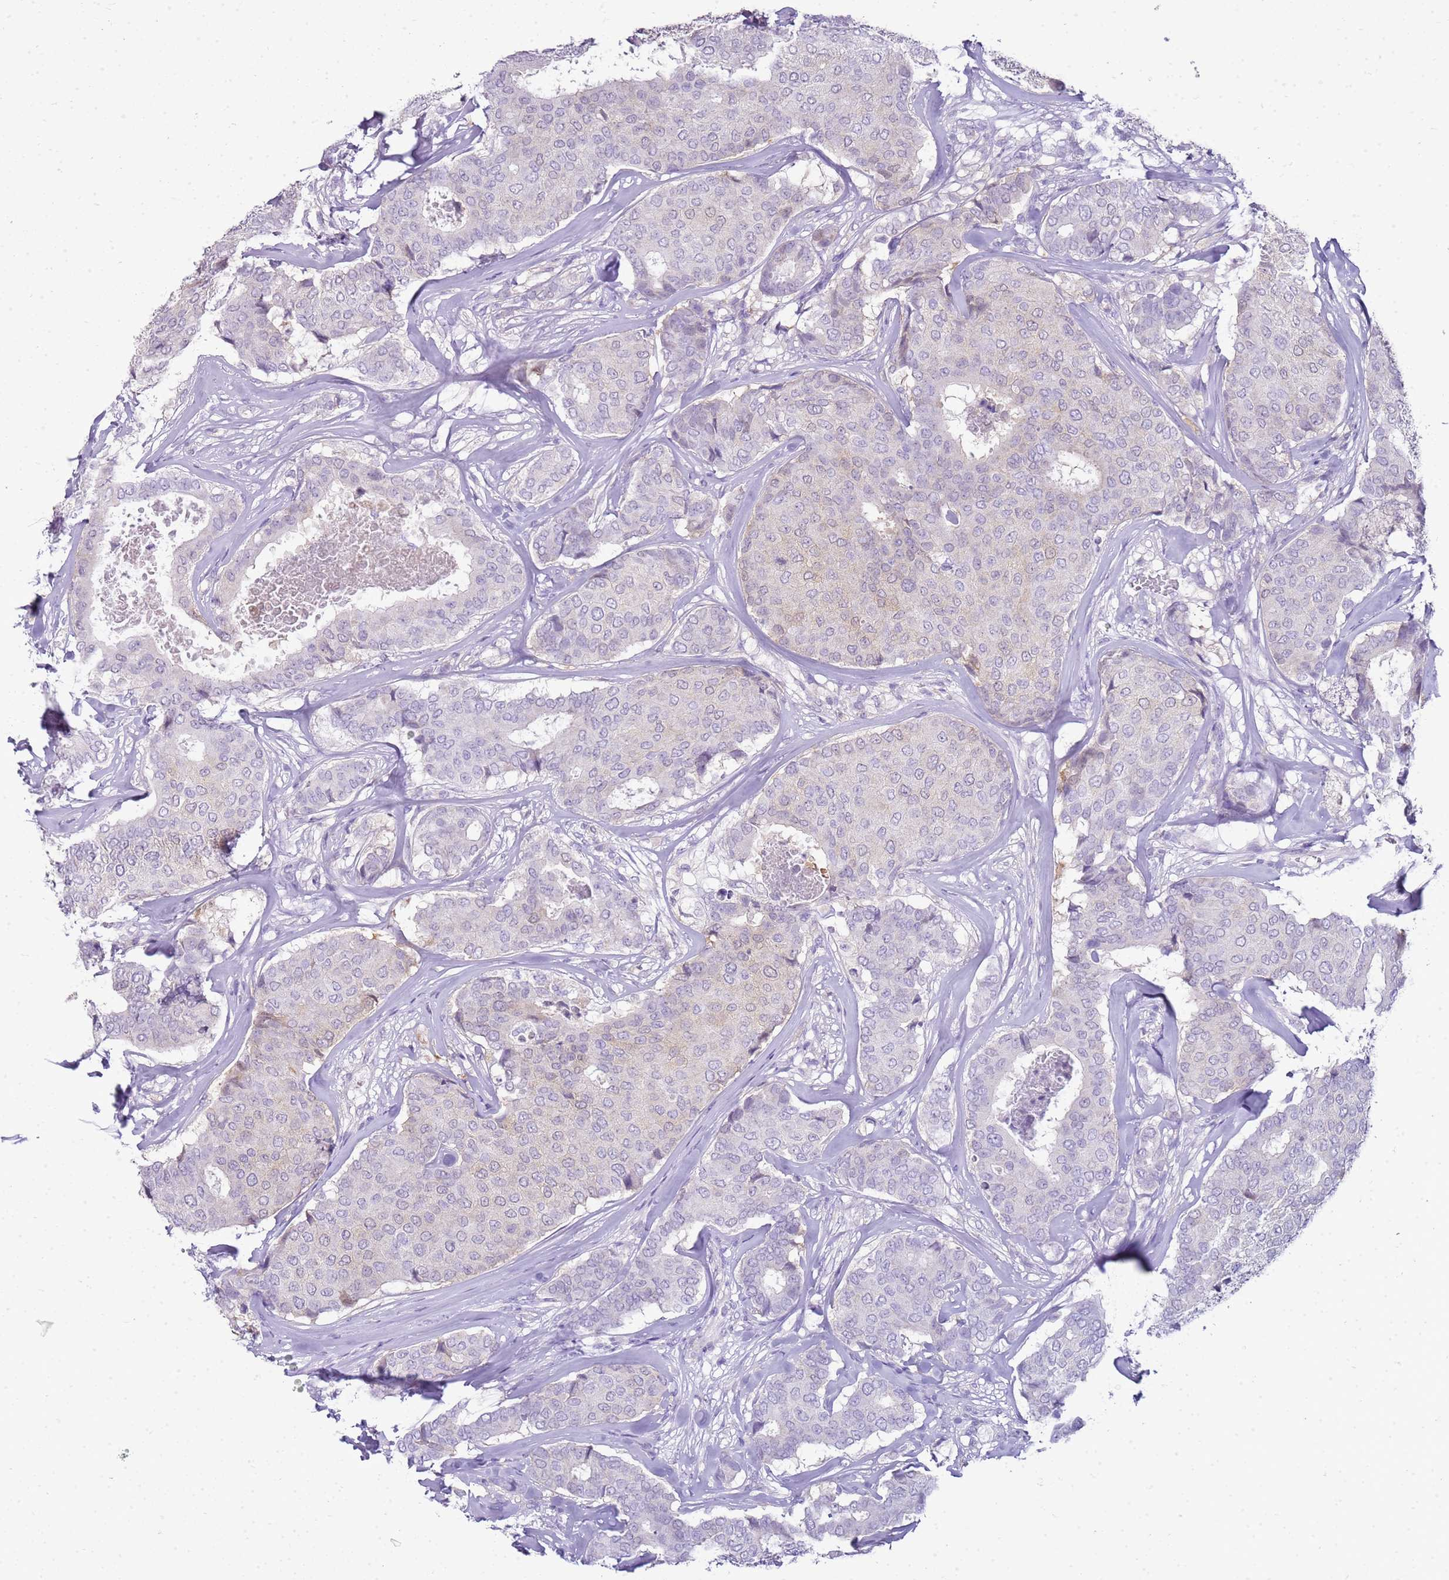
{"staining": {"intensity": "negative", "quantity": "none", "location": "none"}, "tissue": "breast cancer", "cell_type": "Tumor cells", "image_type": "cancer", "snomed": [{"axis": "morphology", "description": "Duct carcinoma"}, {"axis": "topography", "description": "Breast"}], "caption": "Human breast cancer stained for a protein using IHC exhibits no positivity in tumor cells.", "gene": "SULT1E1", "patient": {"sex": "female", "age": 75}}